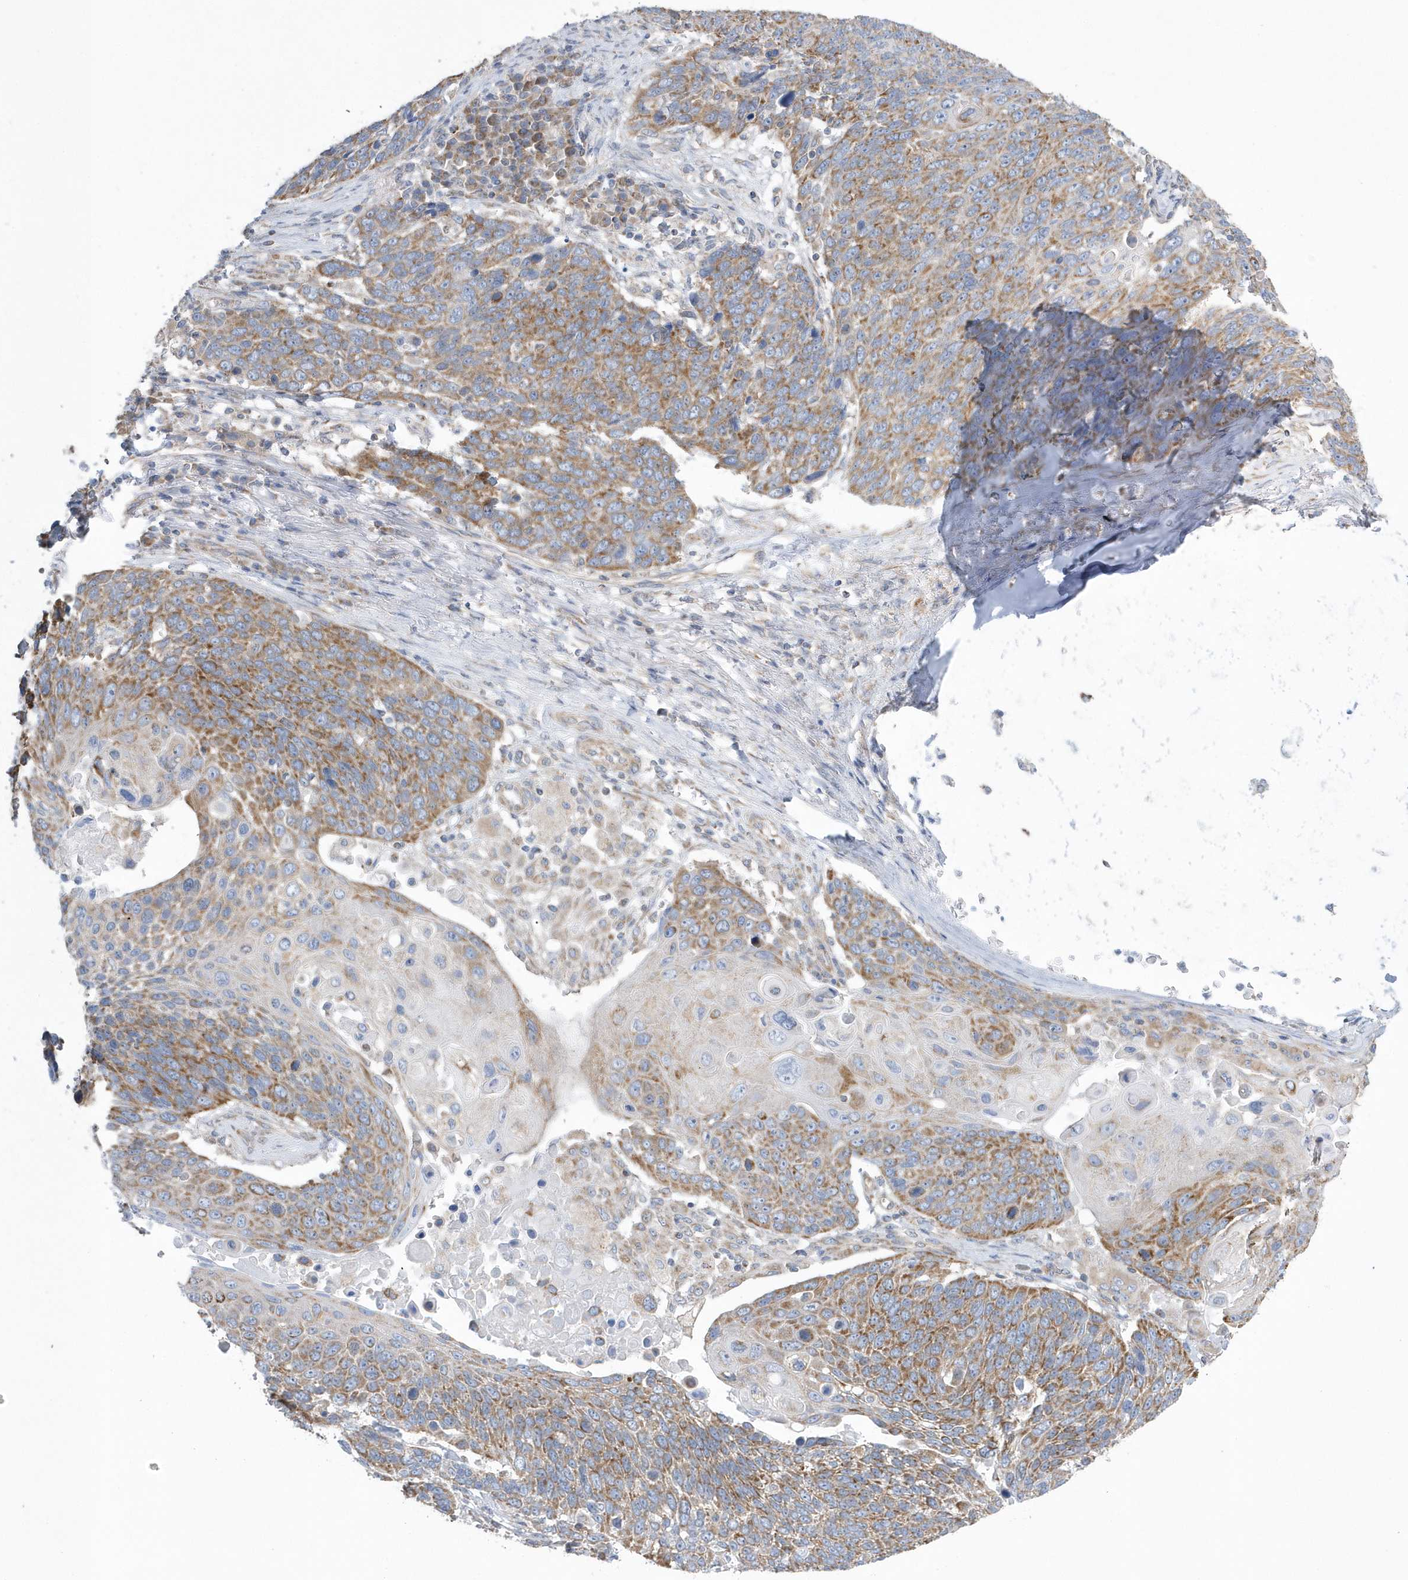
{"staining": {"intensity": "moderate", "quantity": ">75%", "location": "cytoplasmic/membranous"}, "tissue": "lung cancer", "cell_type": "Tumor cells", "image_type": "cancer", "snomed": [{"axis": "morphology", "description": "Squamous cell carcinoma, NOS"}, {"axis": "topography", "description": "Lung"}], "caption": "Moderate cytoplasmic/membranous positivity for a protein is present in about >75% of tumor cells of squamous cell carcinoma (lung) using IHC.", "gene": "SPATA5", "patient": {"sex": "male", "age": 66}}